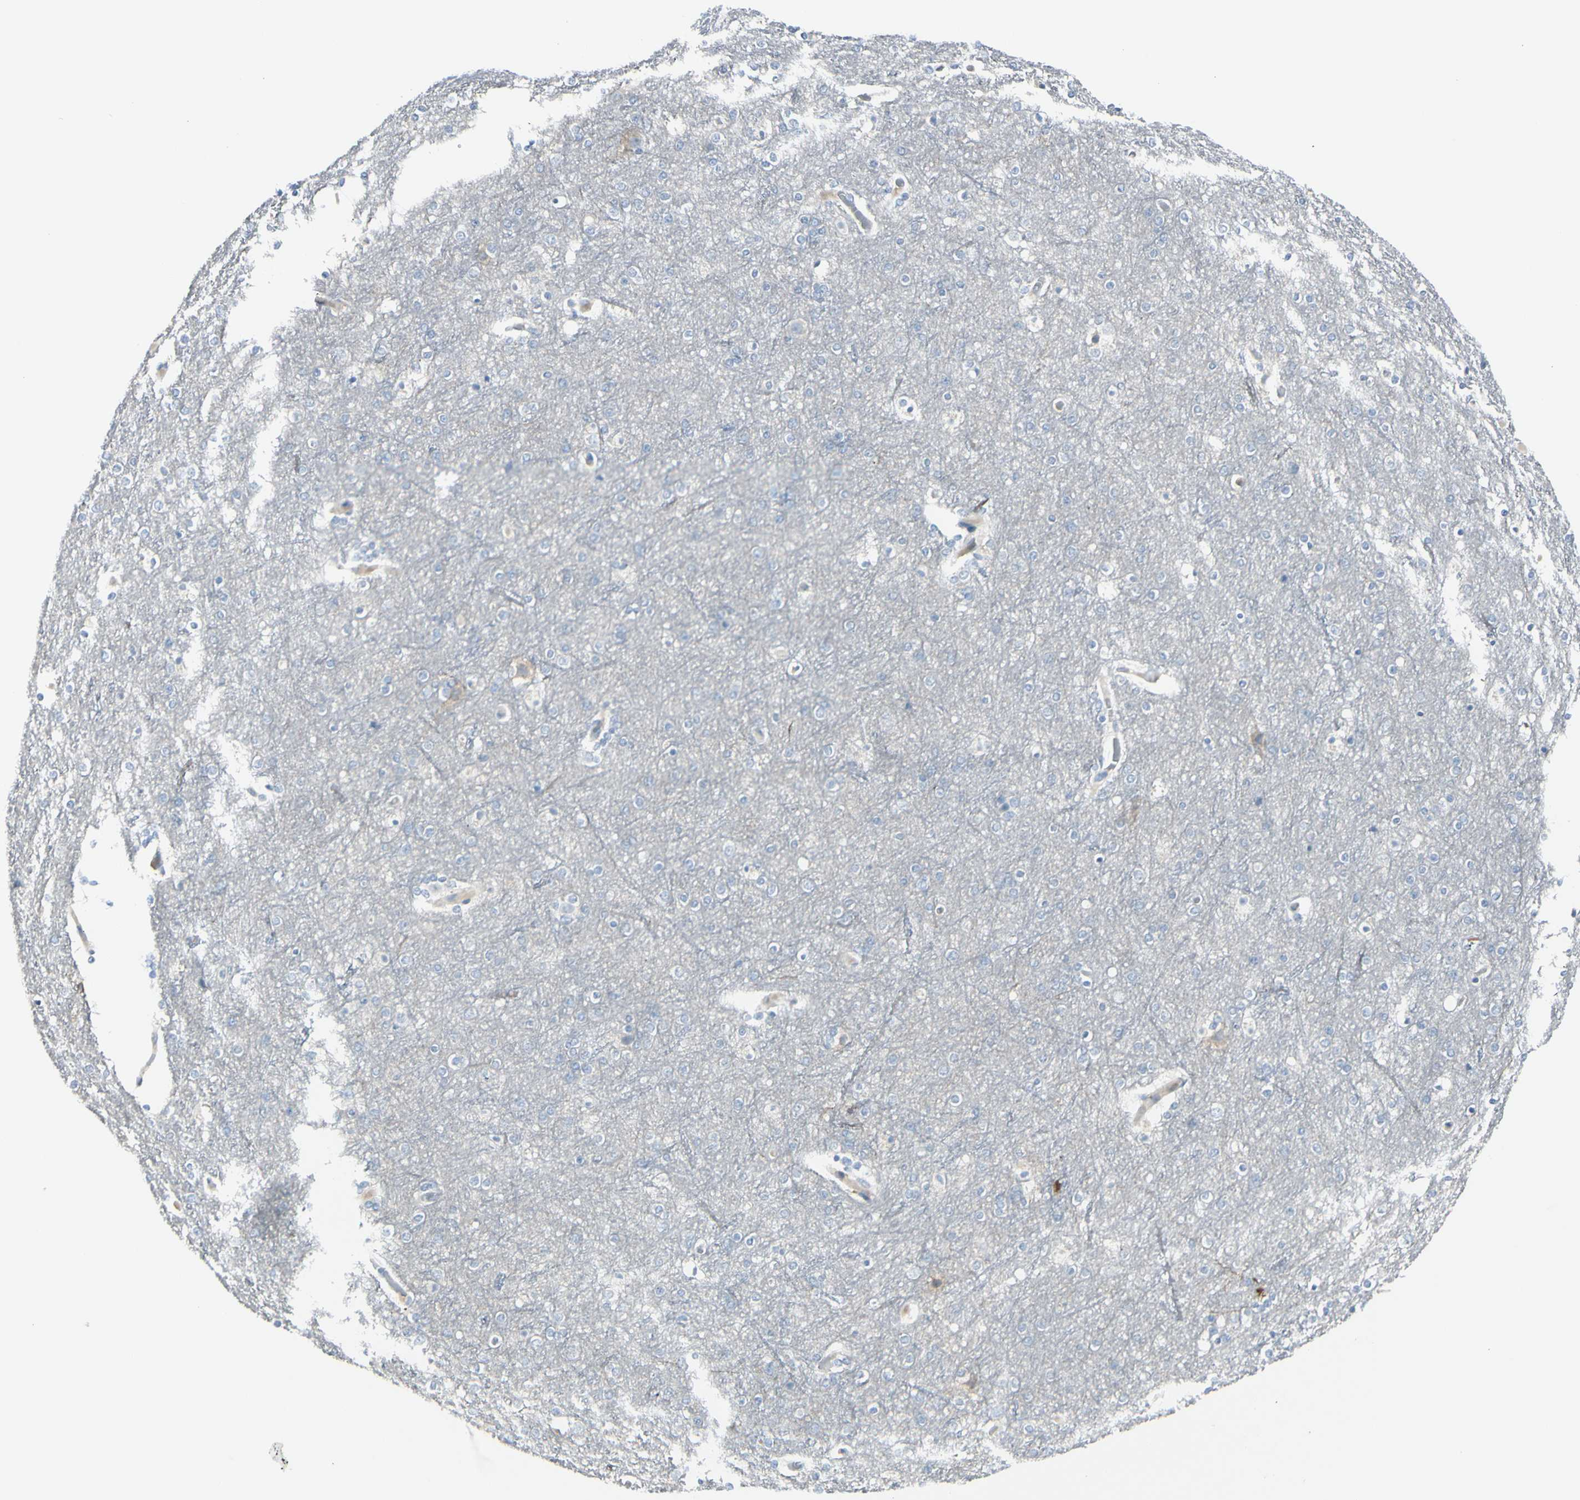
{"staining": {"intensity": "negative", "quantity": "none", "location": "none"}, "tissue": "cerebral cortex", "cell_type": "Endothelial cells", "image_type": "normal", "snomed": [{"axis": "morphology", "description": "Normal tissue, NOS"}, {"axis": "topography", "description": "Cerebral cortex"}], "caption": "Immunohistochemistry micrograph of benign cerebral cortex: human cerebral cortex stained with DAB (3,3'-diaminobenzidine) displays no significant protein staining in endothelial cells.", "gene": "CACNA2D1", "patient": {"sex": "female", "age": 54}}